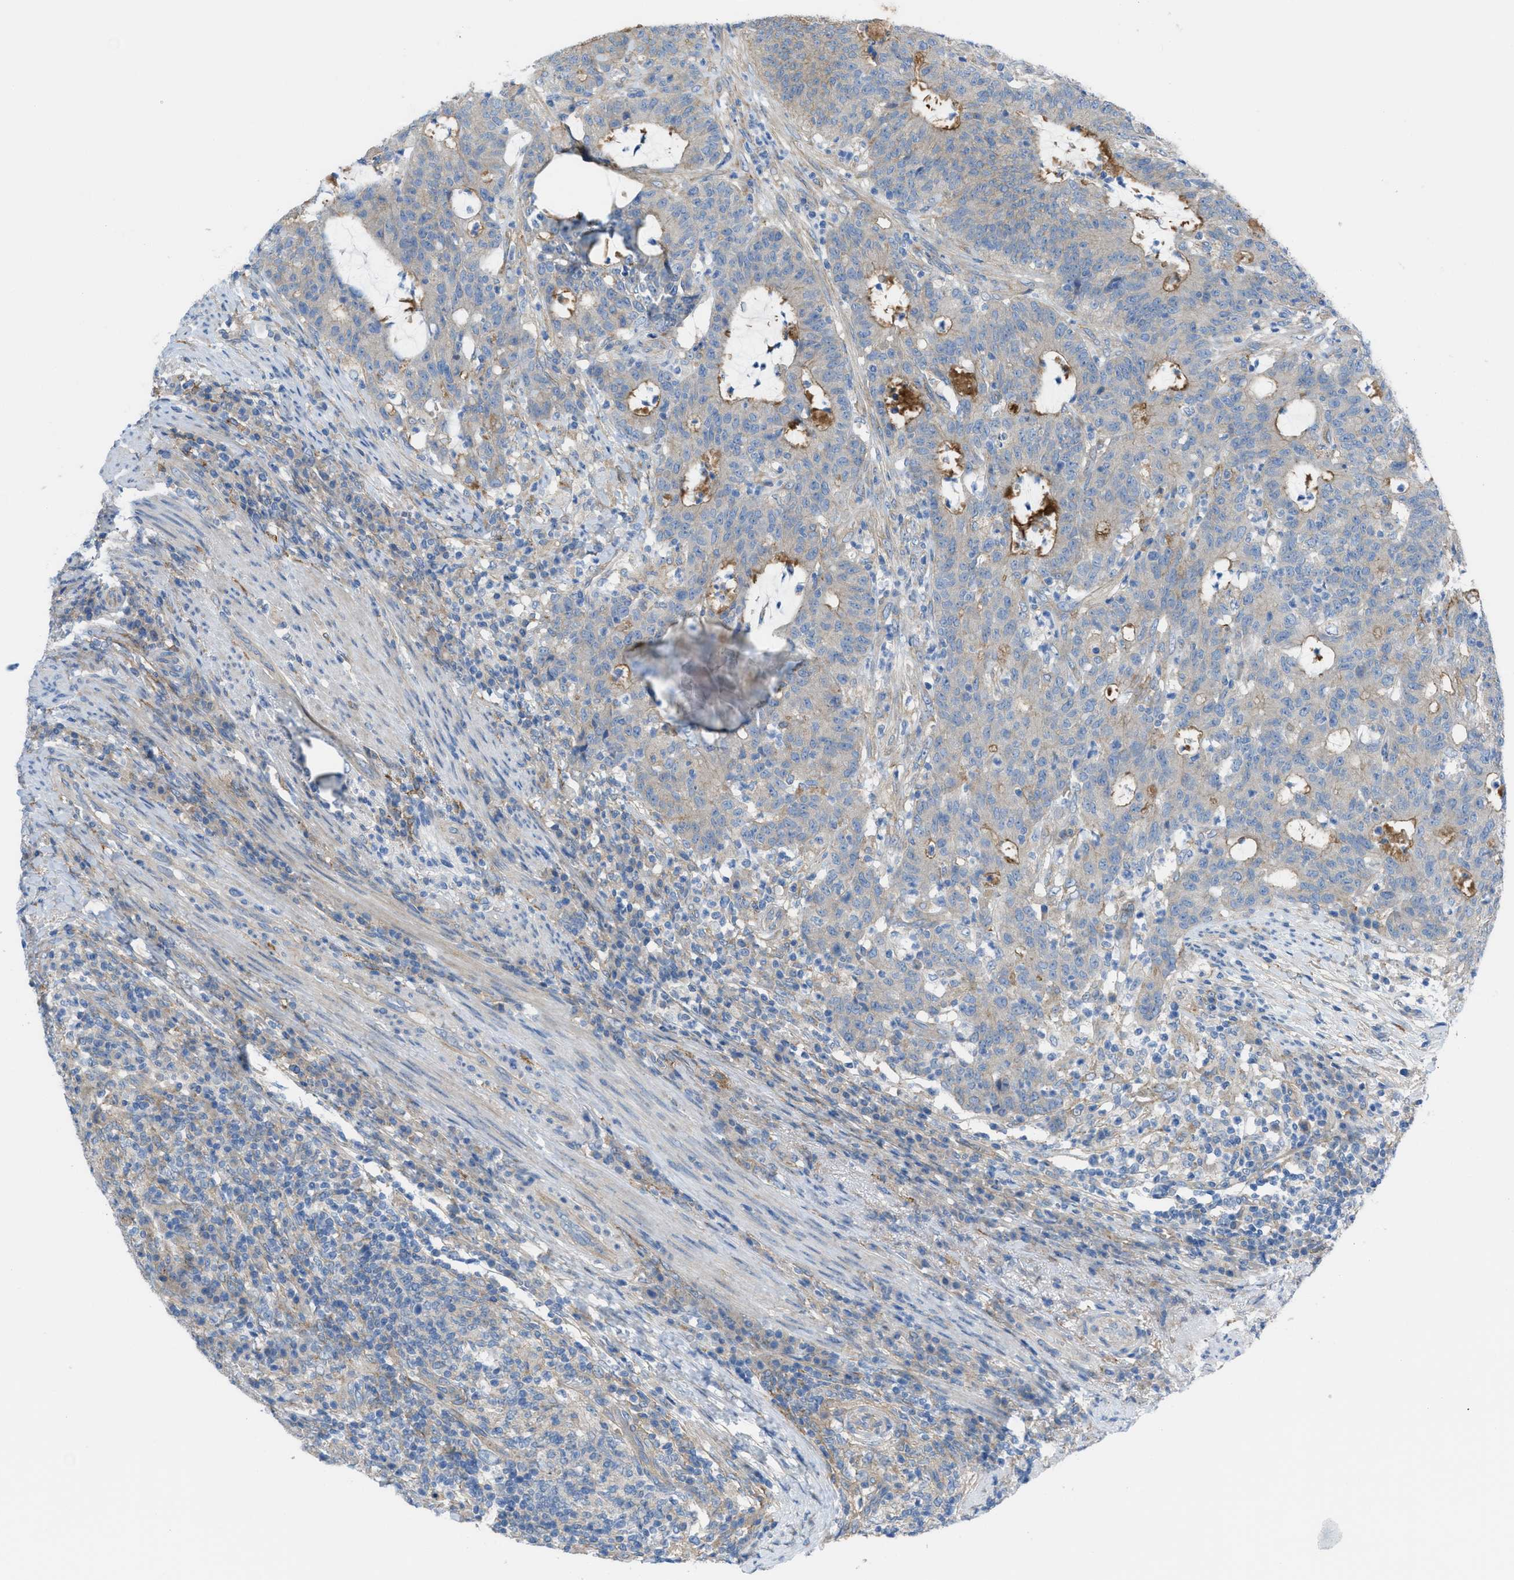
{"staining": {"intensity": "weak", "quantity": ">75%", "location": "cytoplasmic/membranous"}, "tissue": "colorectal cancer", "cell_type": "Tumor cells", "image_type": "cancer", "snomed": [{"axis": "morphology", "description": "Normal tissue, NOS"}, {"axis": "morphology", "description": "Adenocarcinoma, NOS"}, {"axis": "topography", "description": "Colon"}], "caption": "DAB immunohistochemical staining of adenocarcinoma (colorectal) exhibits weak cytoplasmic/membranous protein staining in approximately >75% of tumor cells.", "gene": "EGFR", "patient": {"sex": "female", "age": 75}}